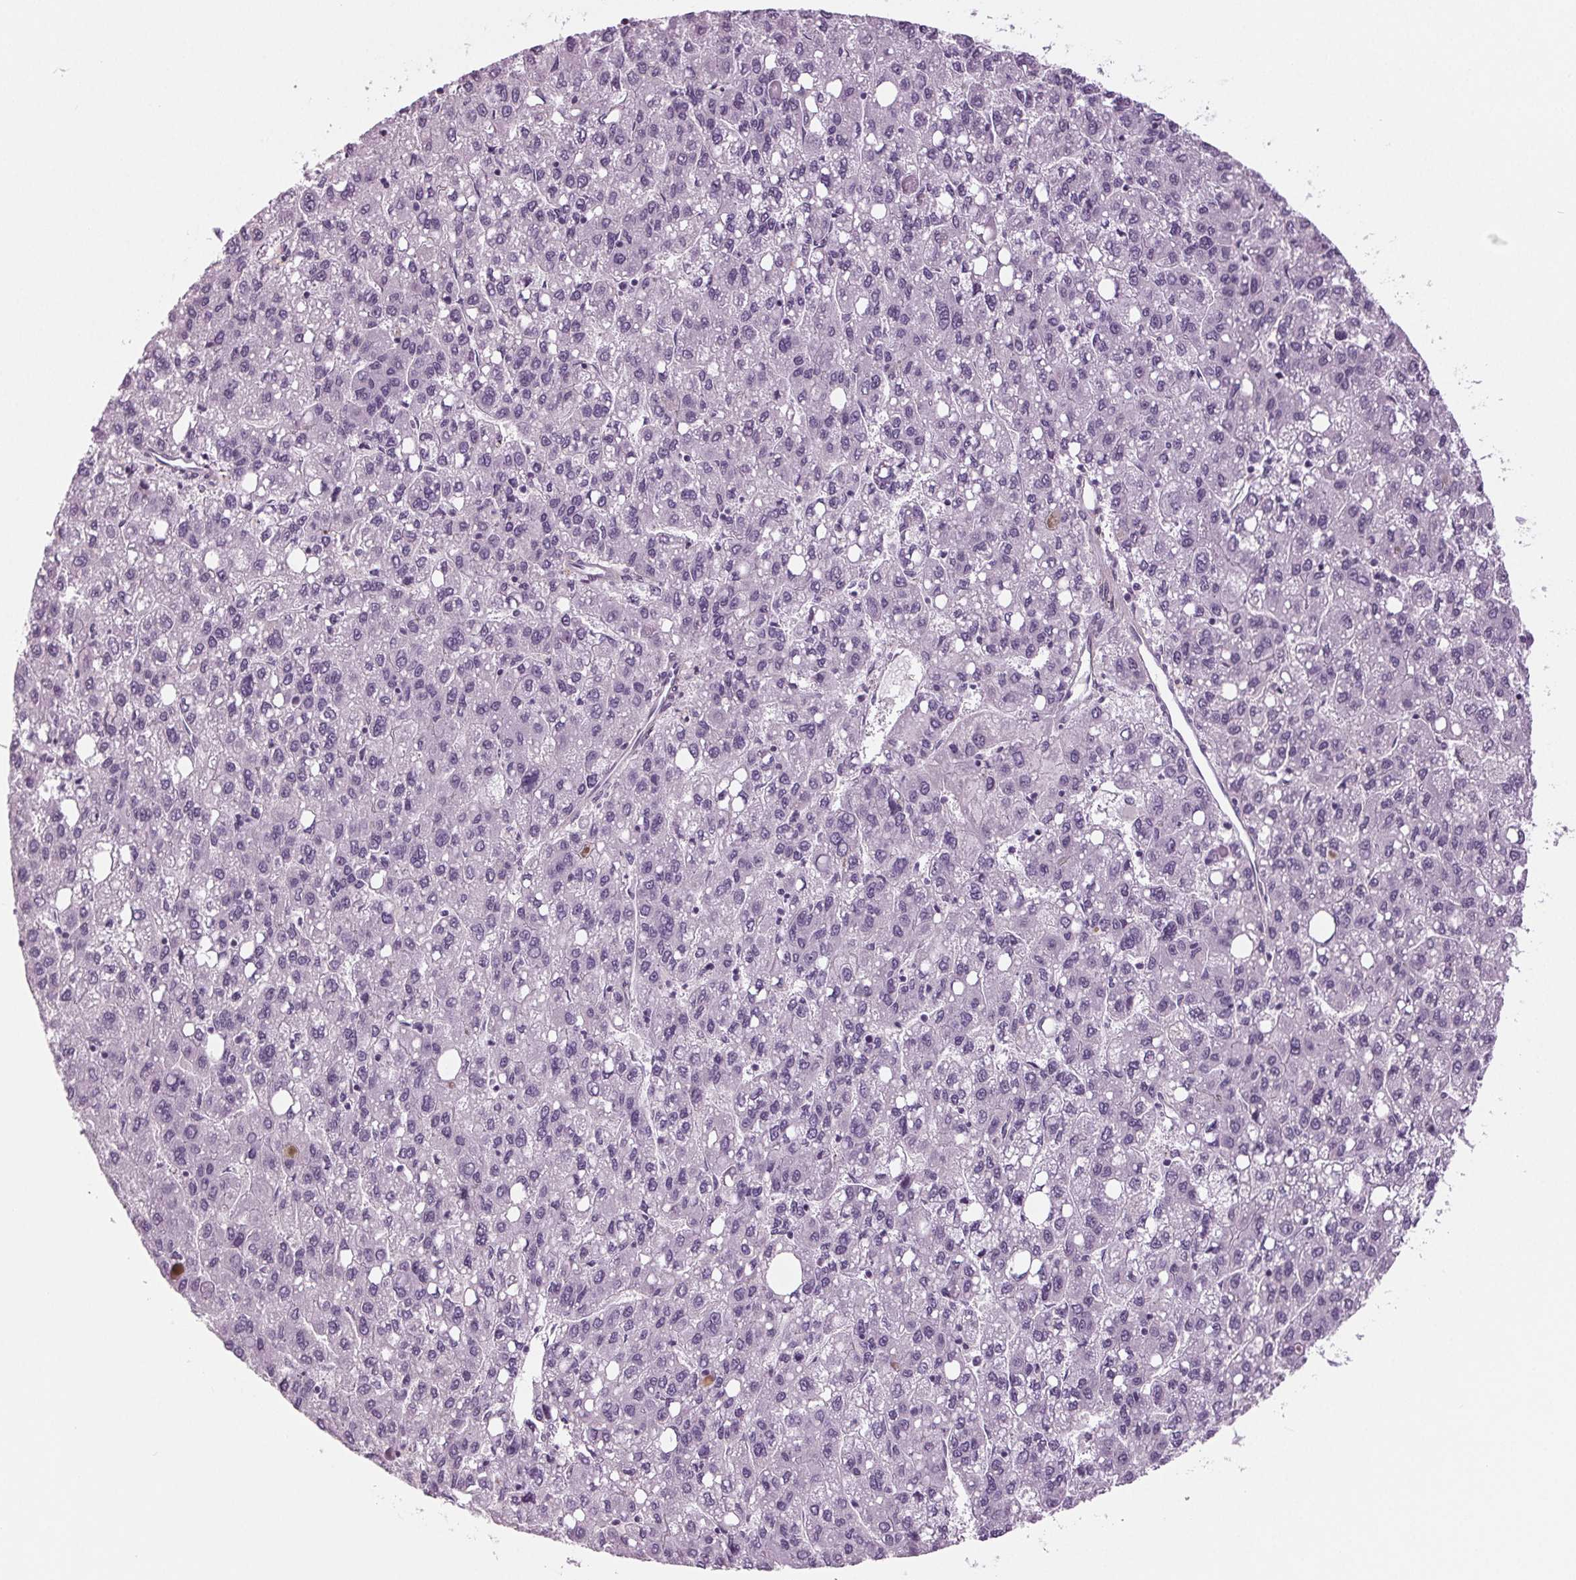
{"staining": {"intensity": "negative", "quantity": "none", "location": "none"}, "tissue": "liver cancer", "cell_type": "Tumor cells", "image_type": "cancer", "snomed": [{"axis": "morphology", "description": "Carcinoma, Hepatocellular, NOS"}, {"axis": "topography", "description": "Liver"}], "caption": "Immunohistochemistry image of human hepatocellular carcinoma (liver) stained for a protein (brown), which shows no positivity in tumor cells.", "gene": "BHLHE22", "patient": {"sex": "female", "age": 82}}